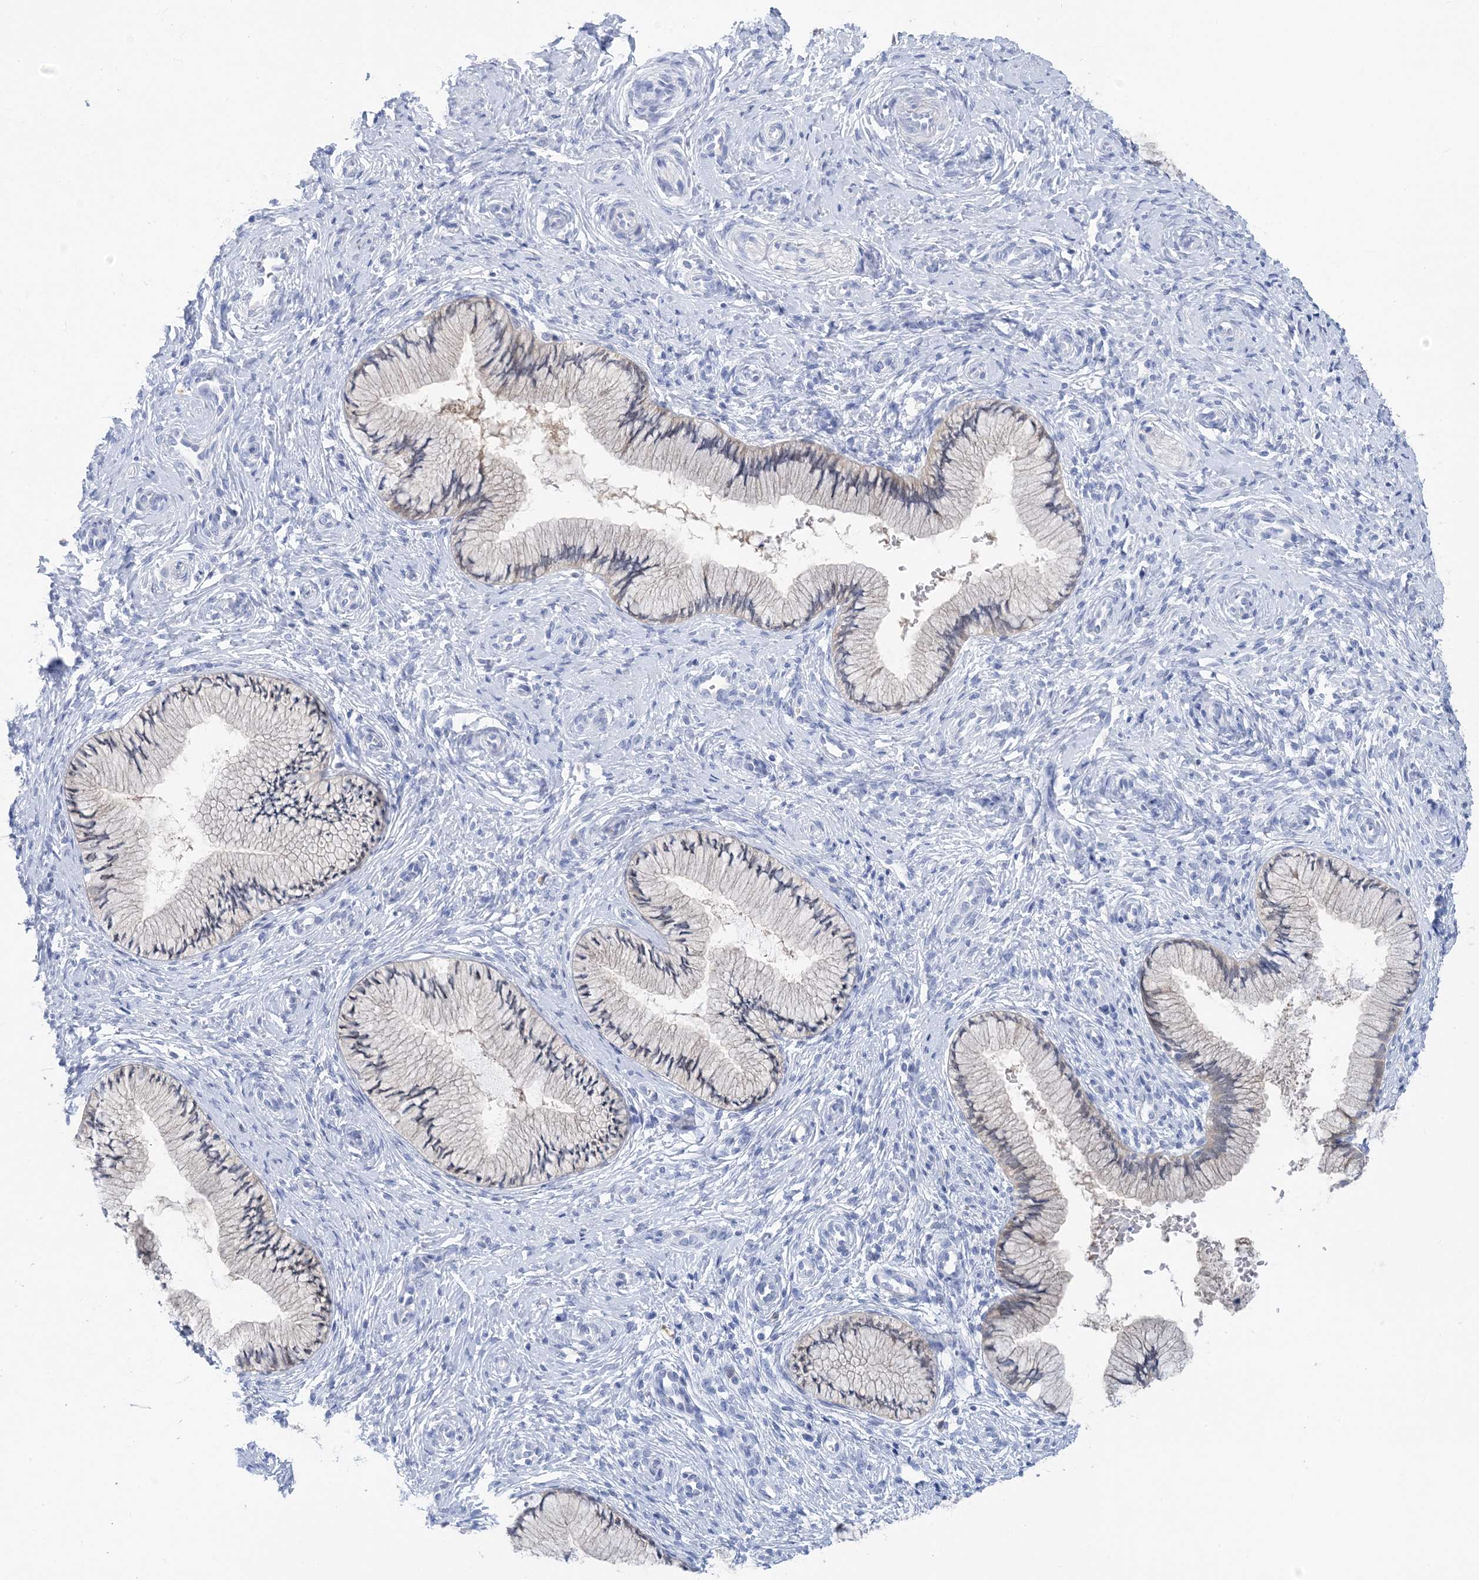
{"staining": {"intensity": "negative", "quantity": "none", "location": "none"}, "tissue": "cervix", "cell_type": "Glandular cells", "image_type": "normal", "snomed": [{"axis": "morphology", "description": "Normal tissue, NOS"}, {"axis": "topography", "description": "Cervix"}], "caption": "A high-resolution histopathology image shows IHC staining of unremarkable cervix, which shows no significant expression in glandular cells. The staining is performed using DAB (3,3'-diaminobenzidine) brown chromogen with nuclei counter-stained in using hematoxylin.", "gene": "SH3YL1", "patient": {"sex": "female", "age": 27}}